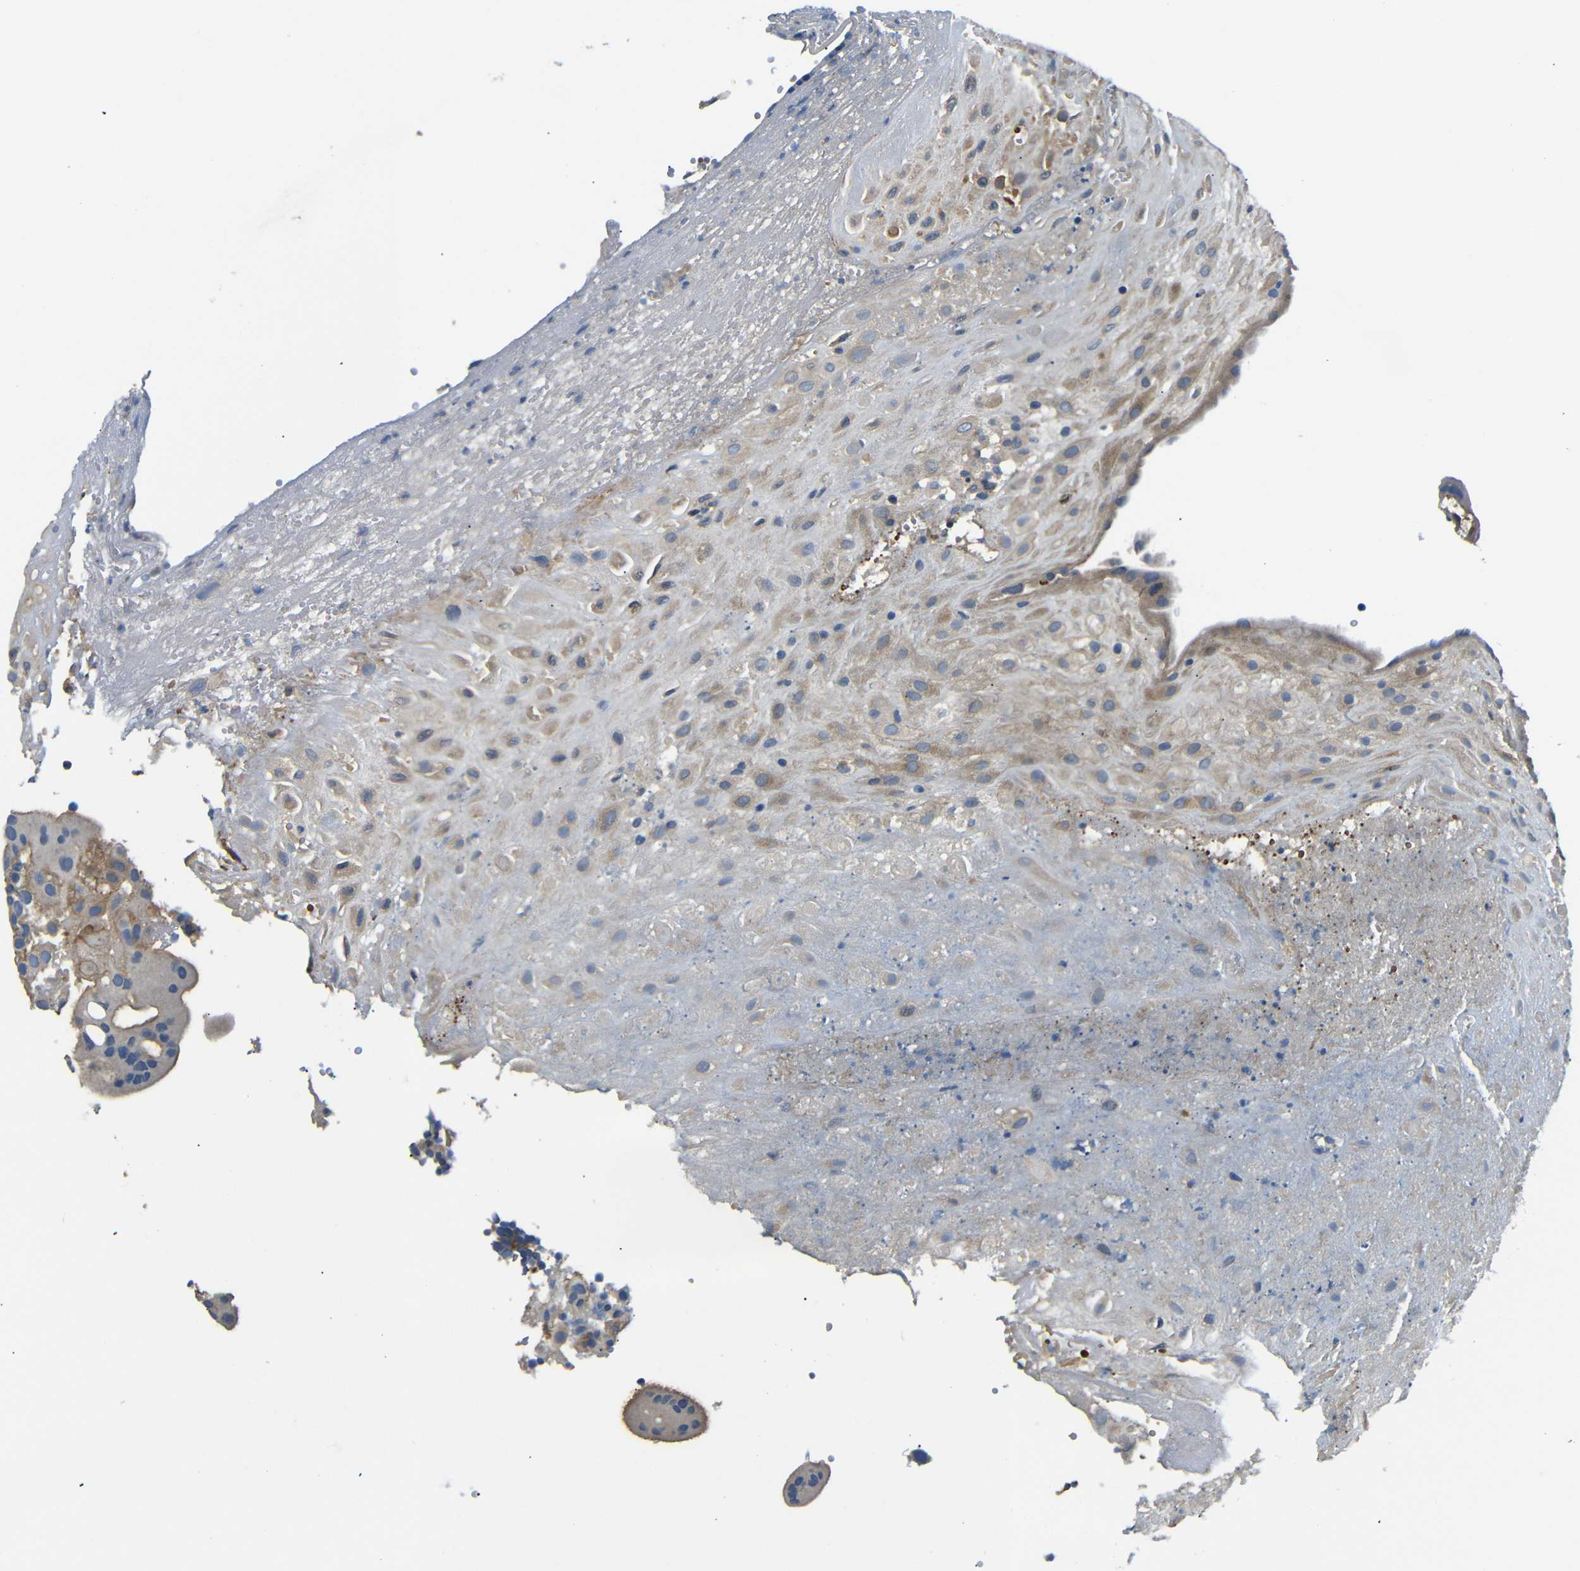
{"staining": {"intensity": "moderate", "quantity": ">75%", "location": "cytoplasmic/membranous"}, "tissue": "placenta", "cell_type": "Decidual cells", "image_type": "normal", "snomed": [{"axis": "morphology", "description": "Normal tissue, NOS"}, {"axis": "topography", "description": "Placenta"}], "caption": "High-power microscopy captured an immunohistochemistry (IHC) photomicrograph of unremarkable placenta, revealing moderate cytoplasmic/membranous positivity in approximately >75% of decidual cells.", "gene": "MYO1B", "patient": {"sex": "female", "age": 18}}